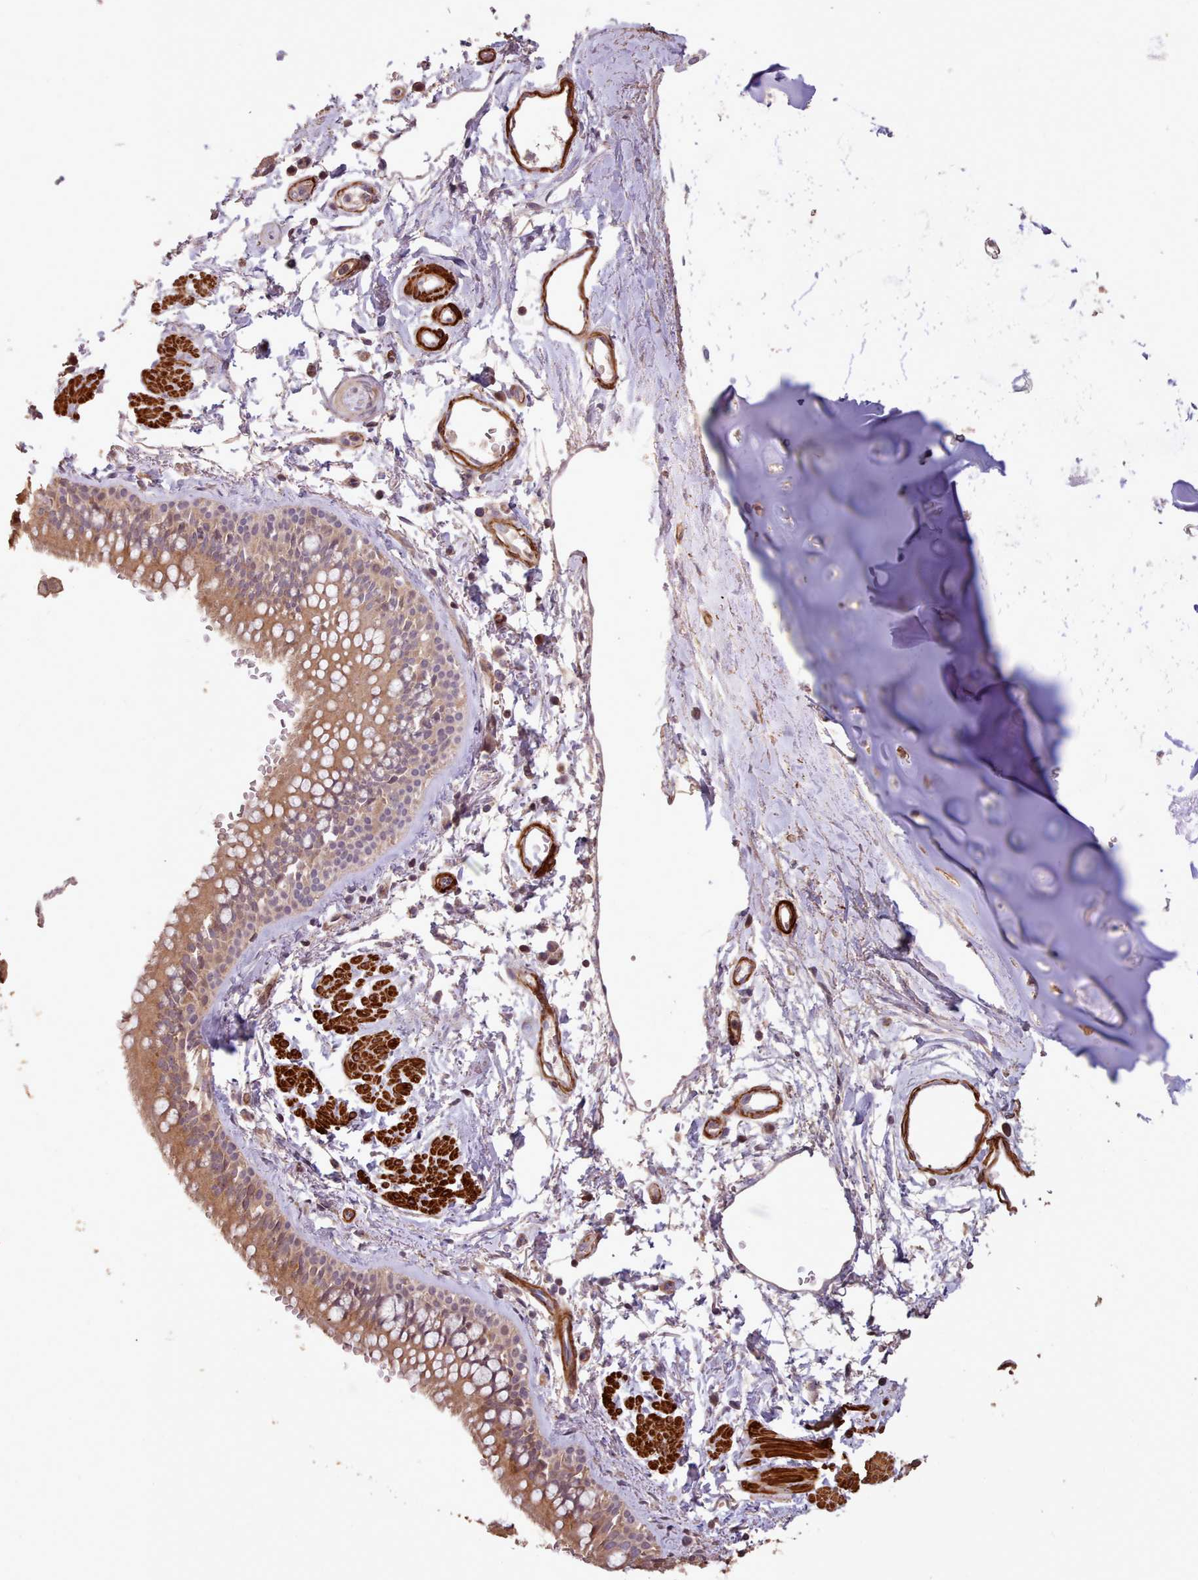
{"staining": {"intensity": "moderate", "quantity": ">75%", "location": "cytoplasmic/membranous"}, "tissue": "bronchus", "cell_type": "Respiratory epithelial cells", "image_type": "normal", "snomed": [{"axis": "morphology", "description": "Normal tissue, NOS"}, {"axis": "topography", "description": "Lymph node"}, {"axis": "topography", "description": "Cartilage tissue"}, {"axis": "topography", "description": "Bronchus"}], "caption": "Human bronchus stained with a brown dye displays moderate cytoplasmic/membranous positive positivity in about >75% of respiratory epithelial cells.", "gene": "NLRC4", "patient": {"sex": "female", "age": 70}}